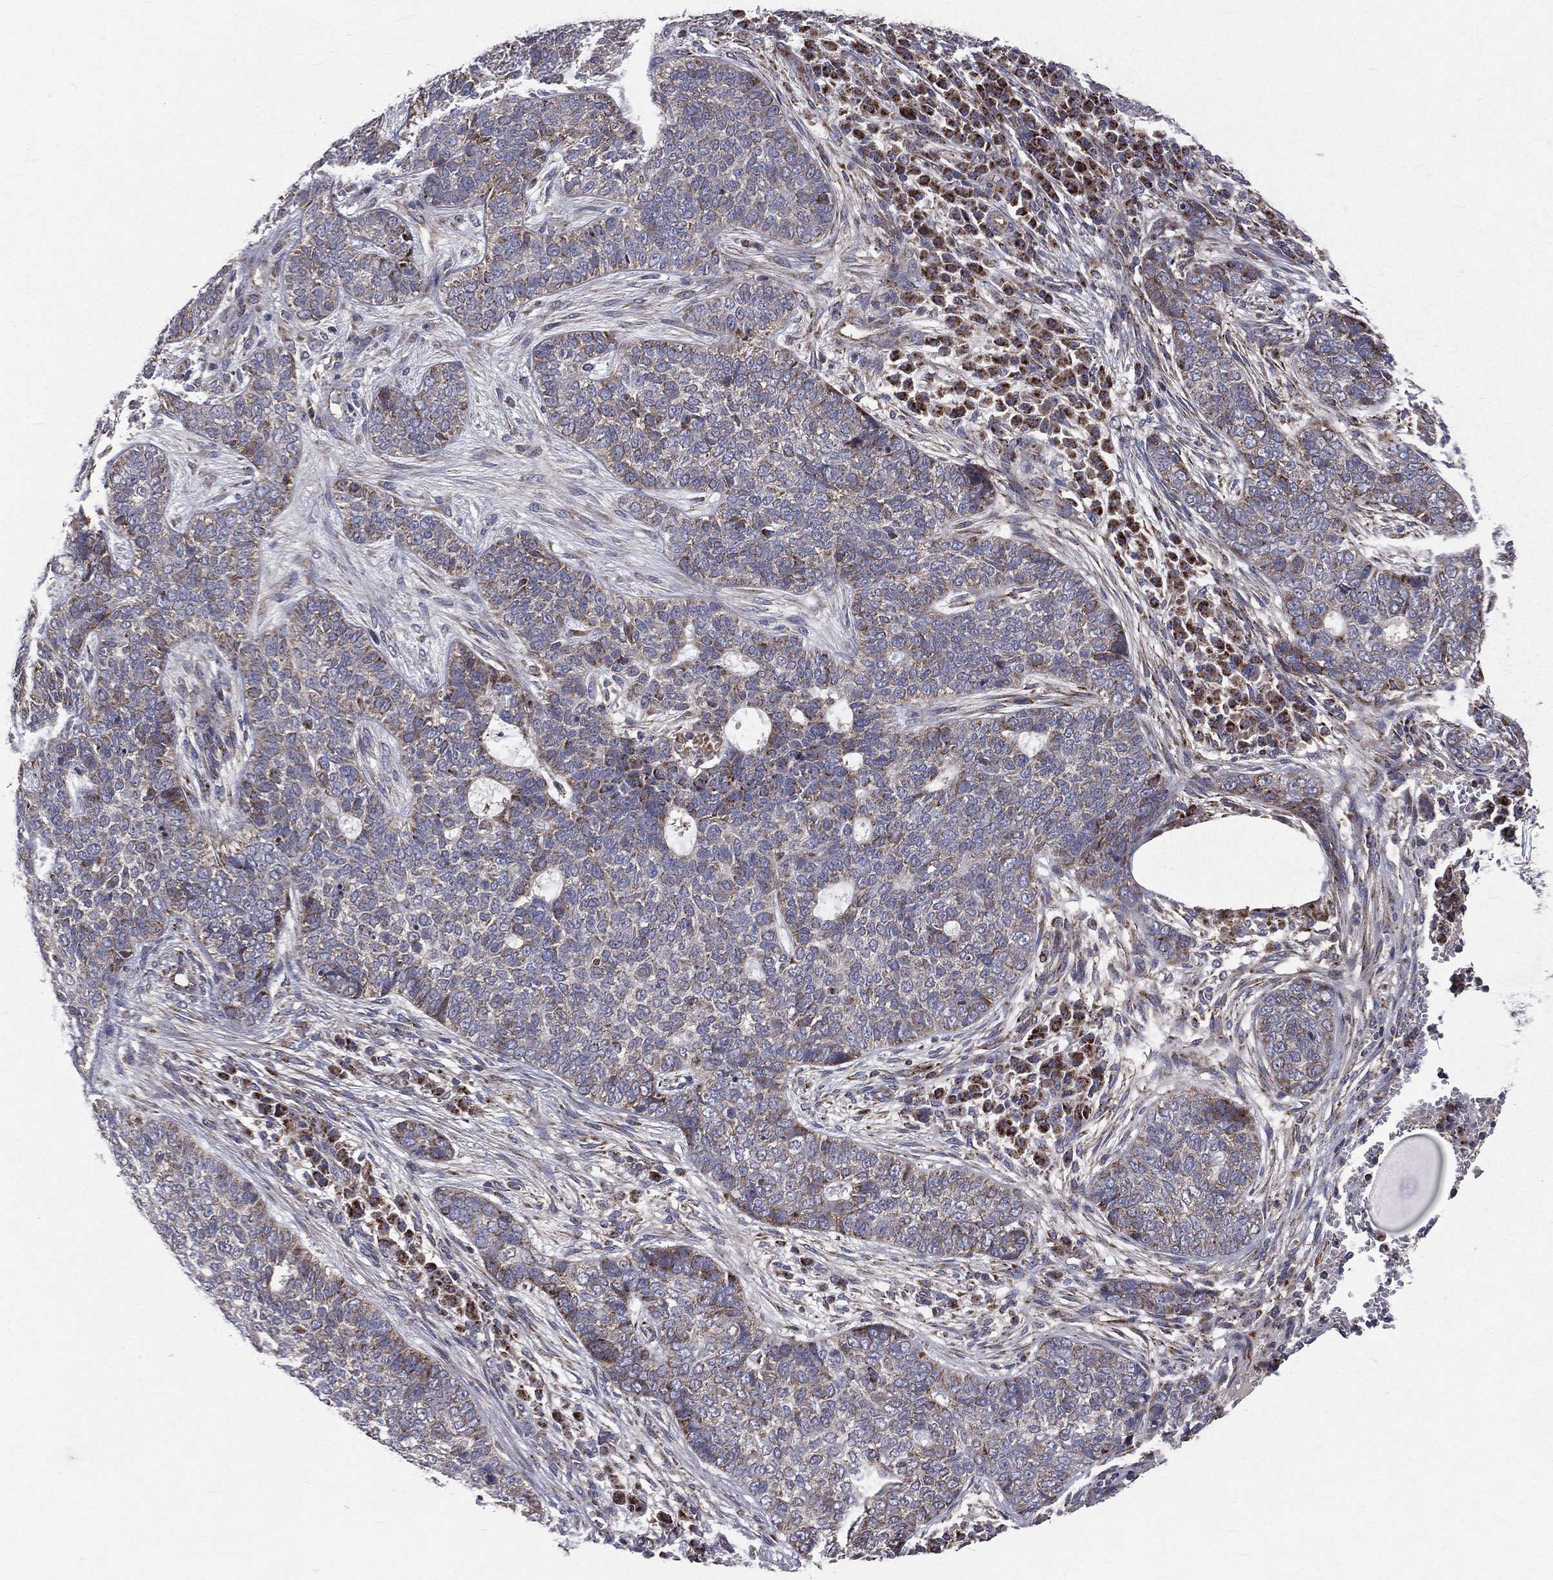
{"staining": {"intensity": "weak", "quantity": "<25%", "location": "cytoplasmic/membranous"}, "tissue": "skin cancer", "cell_type": "Tumor cells", "image_type": "cancer", "snomed": [{"axis": "morphology", "description": "Basal cell carcinoma"}, {"axis": "topography", "description": "Skin"}], "caption": "This image is of skin basal cell carcinoma stained with immunohistochemistry (IHC) to label a protein in brown with the nuclei are counter-stained blue. There is no staining in tumor cells.", "gene": "GPD1", "patient": {"sex": "female", "age": 69}}